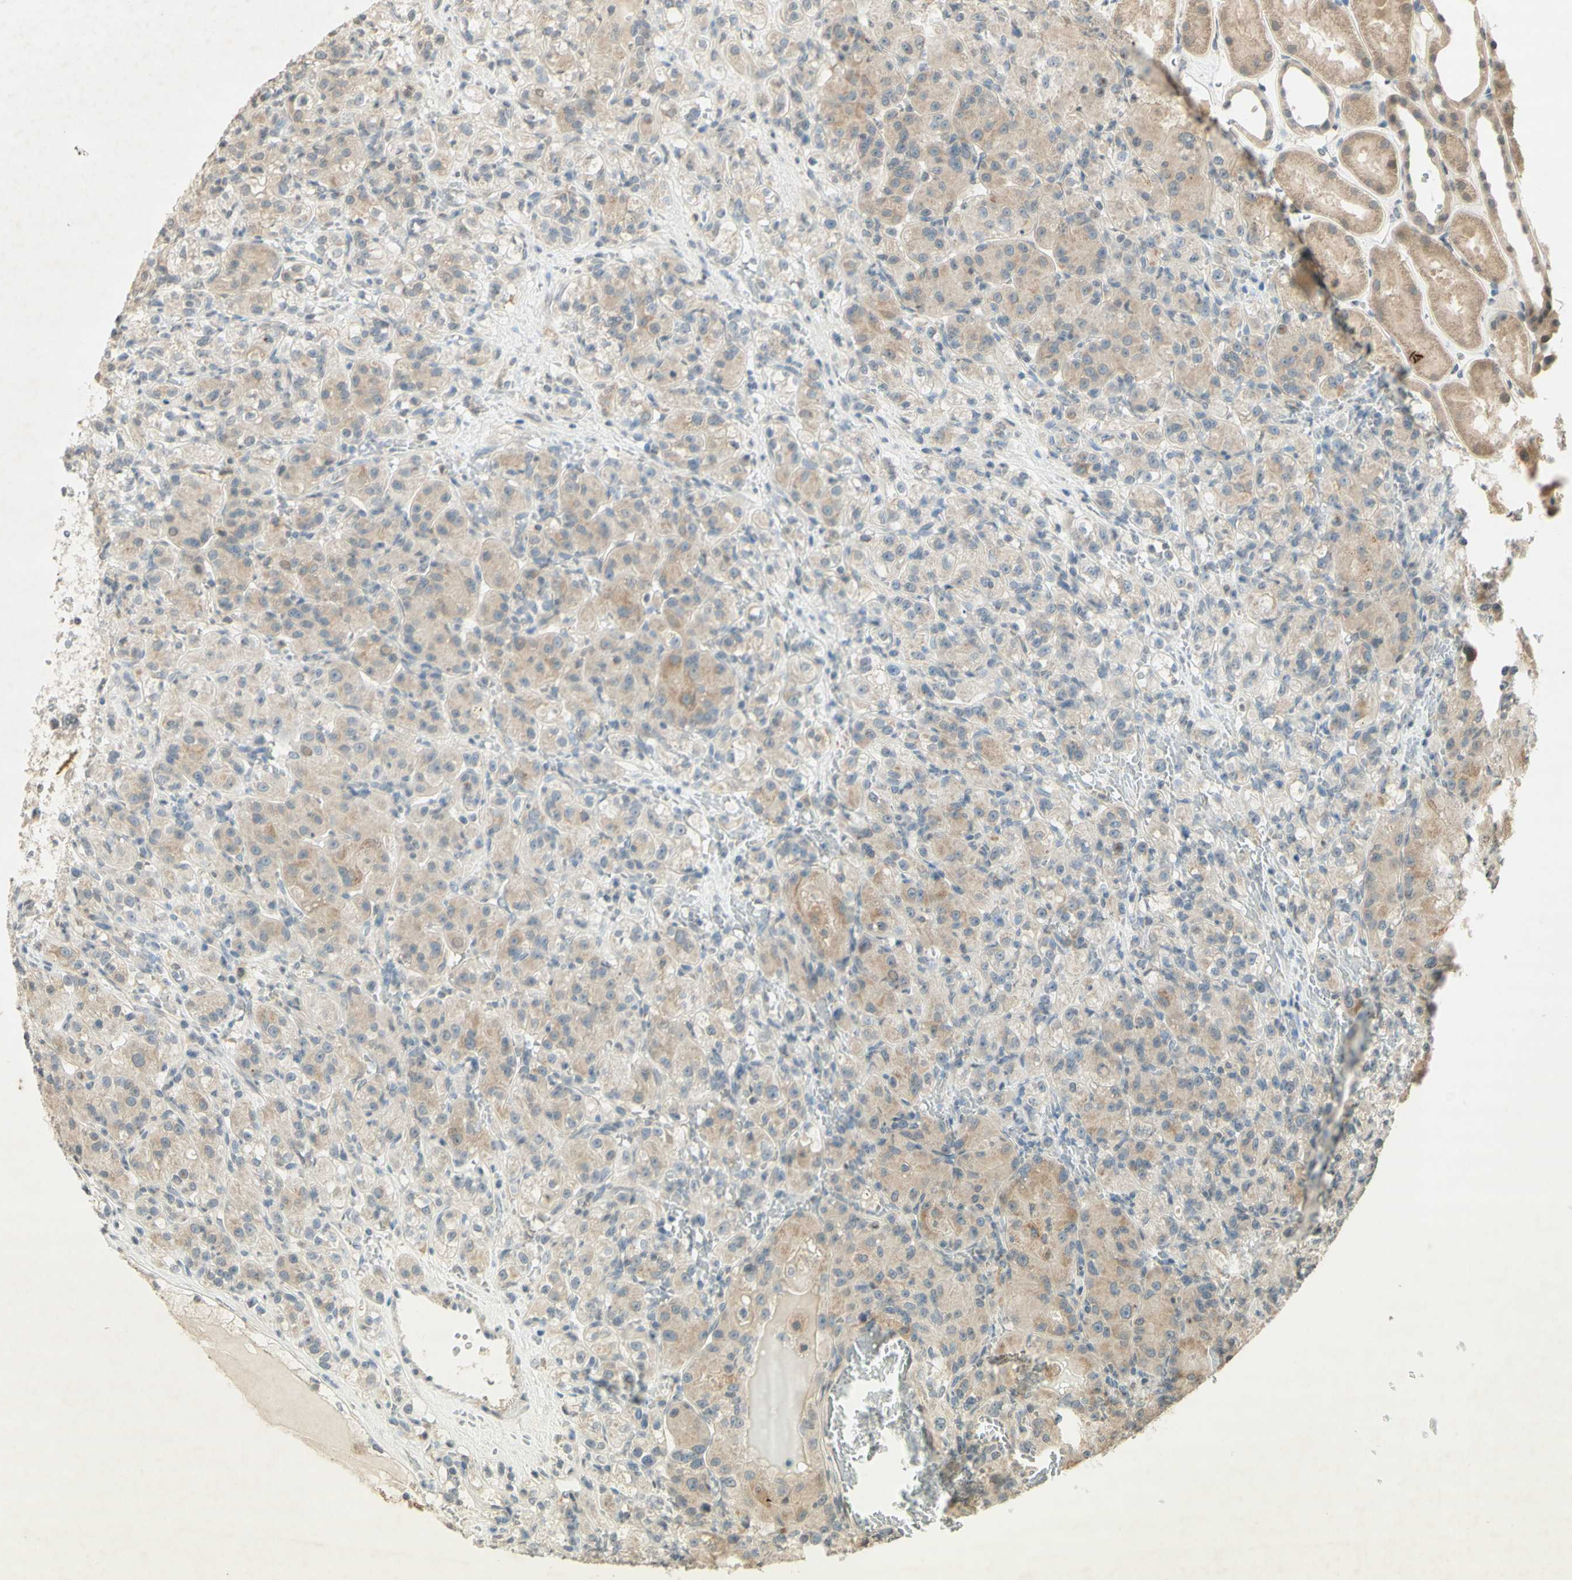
{"staining": {"intensity": "weak", "quantity": "25%-75%", "location": "cytoplasmic/membranous"}, "tissue": "renal cancer", "cell_type": "Tumor cells", "image_type": "cancer", "snomed": [{"axis": "morphology", "description": "Adenocarcinoma, NOS"}, {"axis": "topography", "description": "Kidney"}], "caption": "Adenocarcinoma (renal) stained with a protein marker demonstrates weak staining in tumor cells.", "gene": "GLI1", "patient": {"sex": "male", "age": 61}}